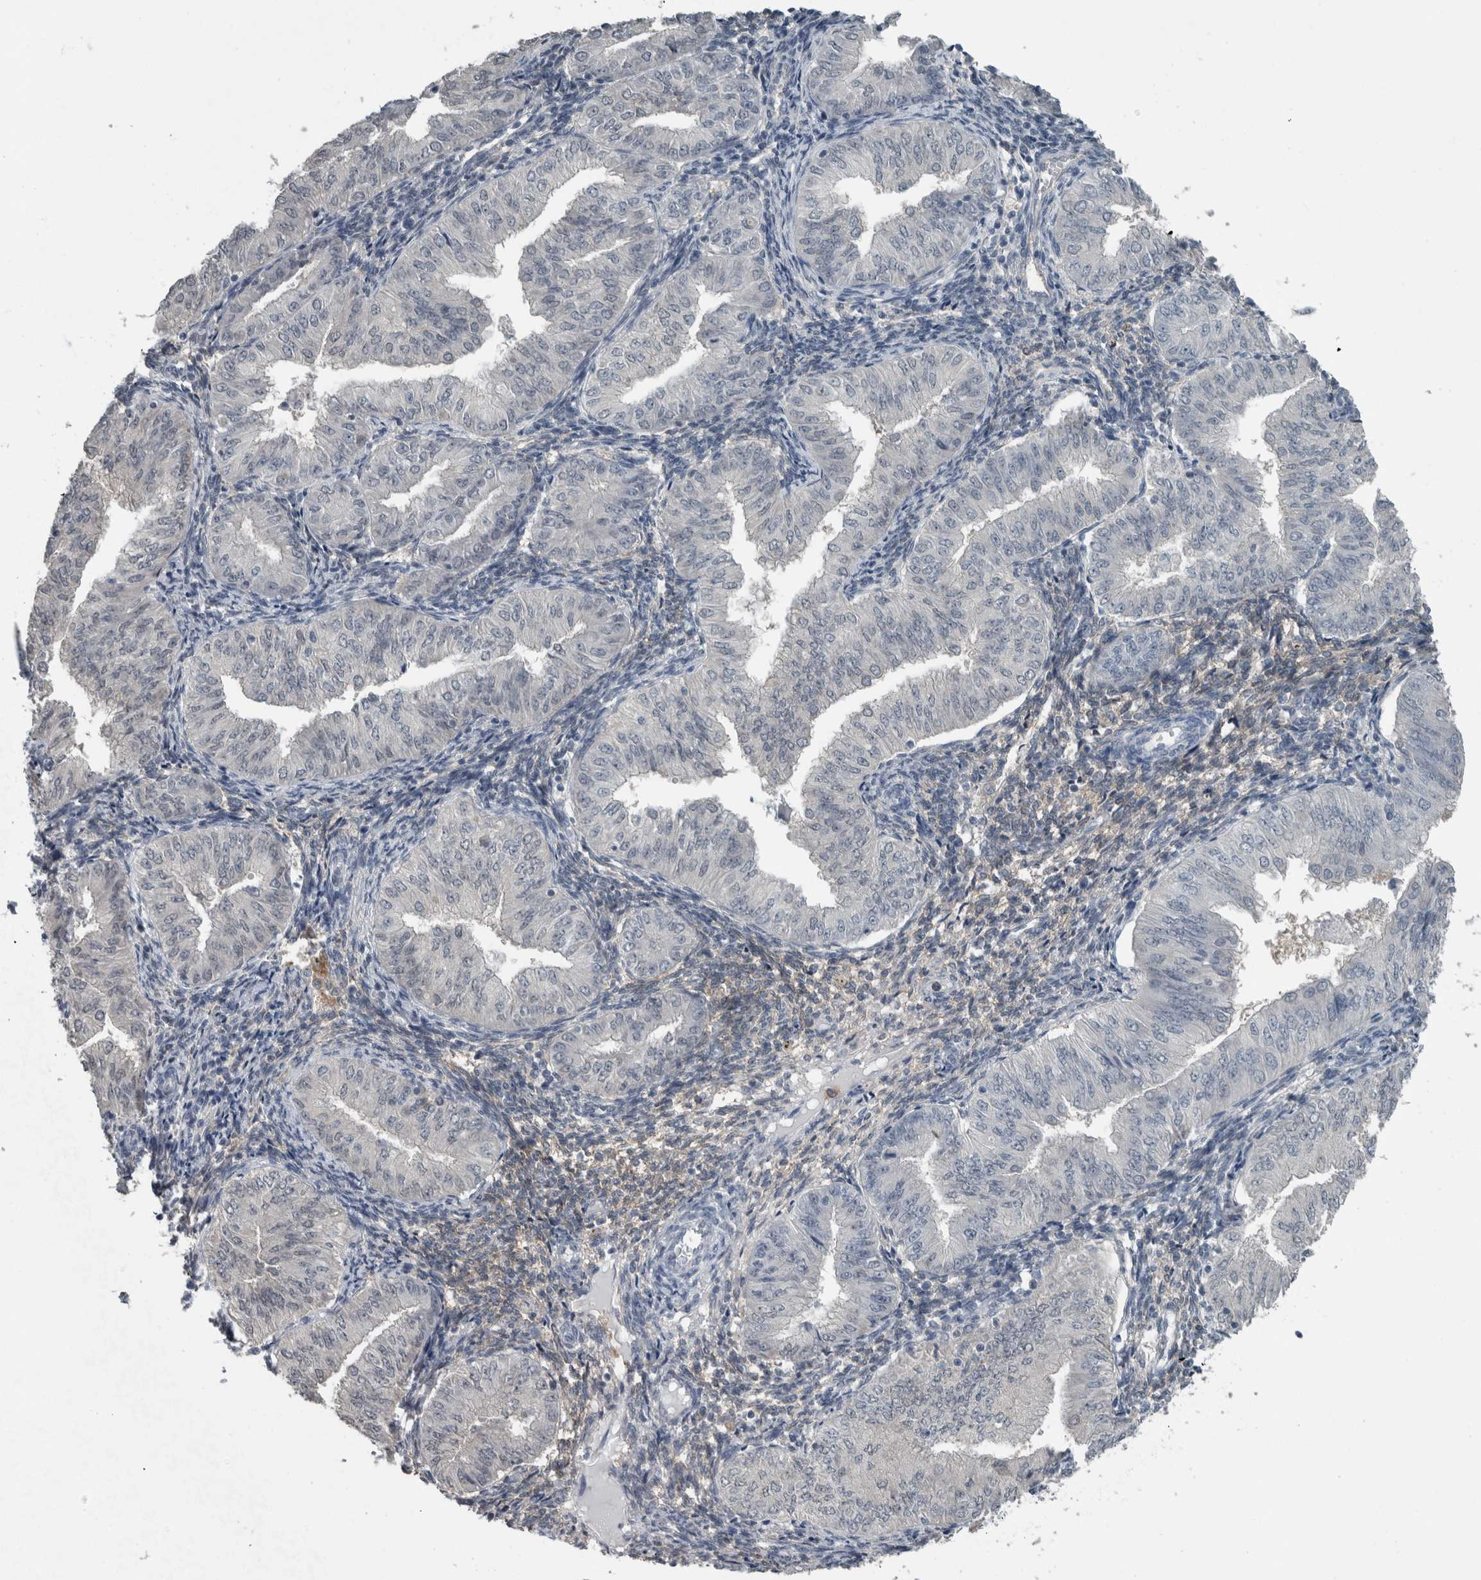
{"staining": {"intensity": "negative", "quantity": "none", "location": "none"}, "tissue": "endometrial cancer", "cell_type": "Tumor cells", "image_type": "cancer", "snomed": [{"axis": "morphology", "description": "Normal tissue, NOS"}, {"axis": "morphology", "description": "Adenocarcinoma, NOS"}, {"axis": "topography", "description": "Endometrium"}], "caption": "This image is of endometrial cancer (adenocarcinoma) stained with IHC to label a protein in brown with the nuclei are counter-stained blue. There is no staining in tumor cells.", "gene": "ACSF2", "patient": {"sex": "female", "age": 53}}